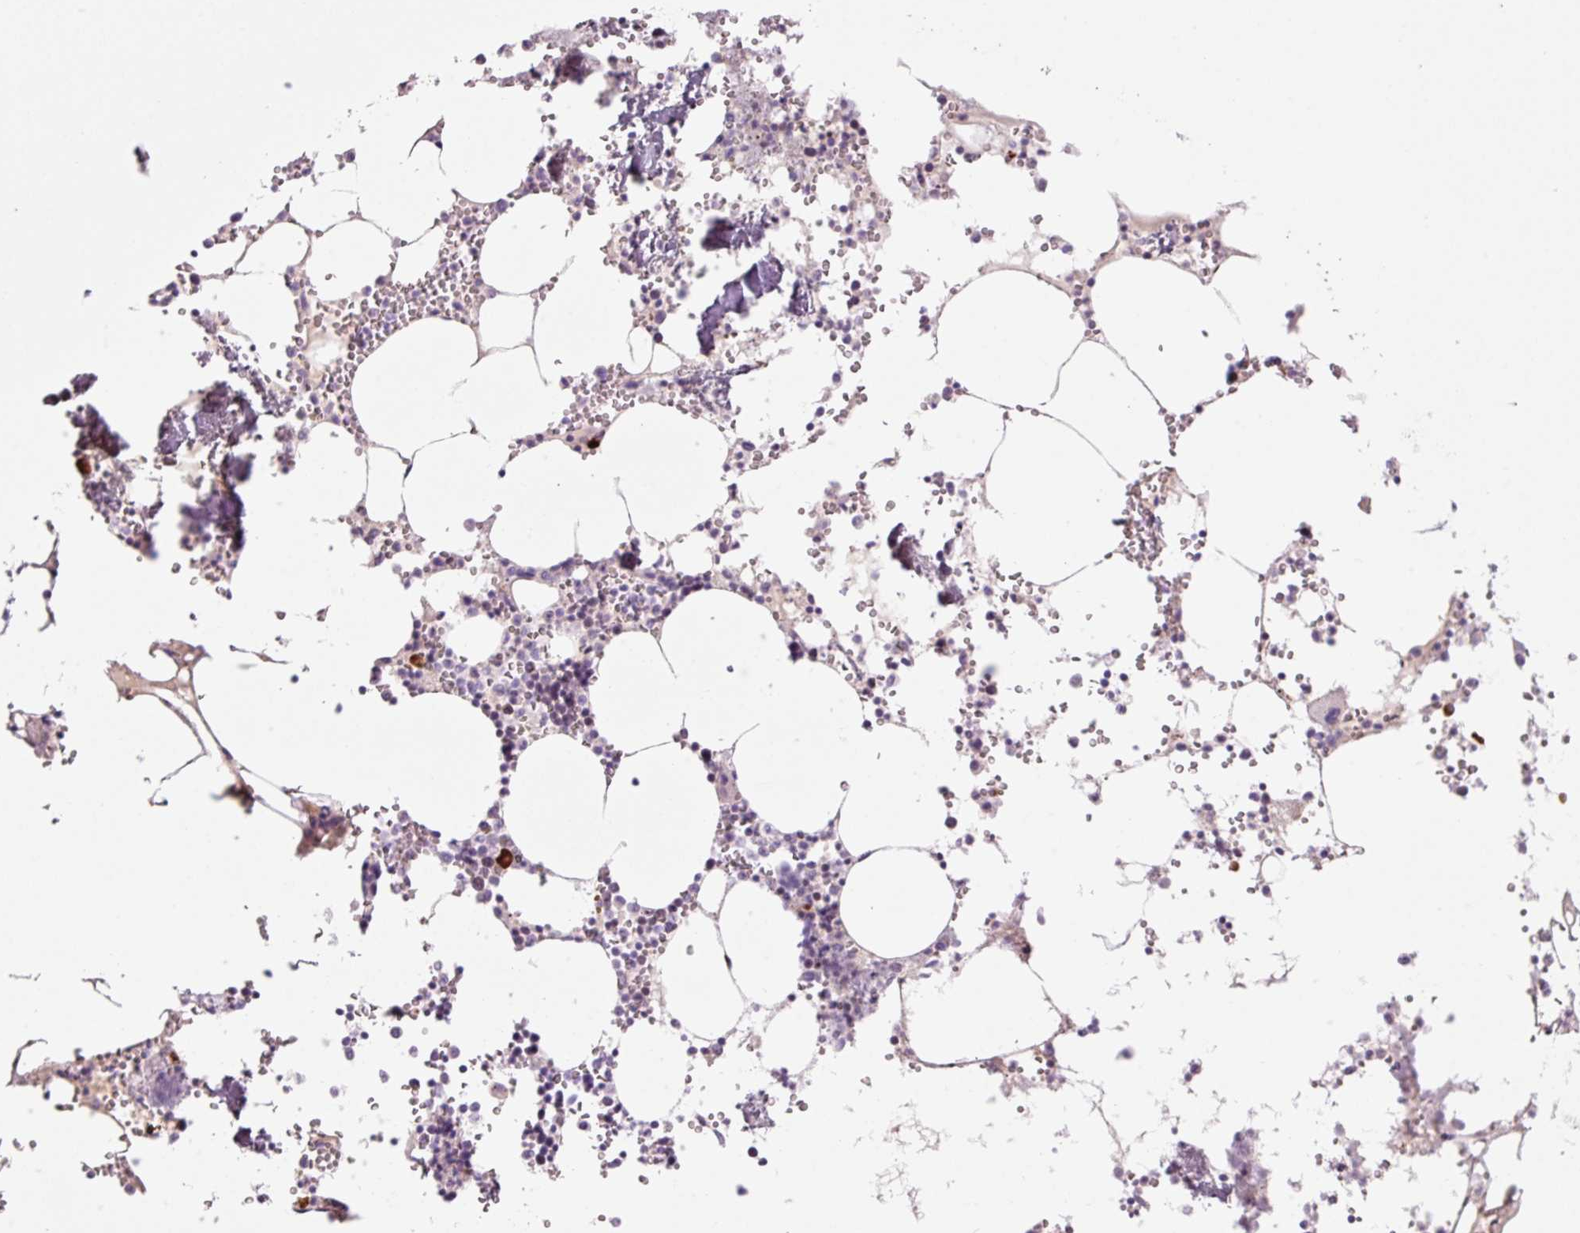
{"staining": {"intensity": "strong", "quantity": "25%-75%", "location": "cytoplasmic/membranous"}, "tissue": "bone marrow", "cell_type": "Hematopoietic cells", "image_type": "normal", "snomed": [{"axis": "morphology", "description": "Normal tissue, NOS"}, {"axis": "topography", "description": "Bone marrow"}], "caption": "Hematopoietic cells exhibit strong cytoplasmic/membranous expression in about 25%-75% of cells in unremarkable bone marrow. Using DAB (brown) and hematoxylin (blue) stains, captured at high magnification using brightfield microscopy.", "gene": "KLF1", "patient": {"sex": "male", "age": 54}}